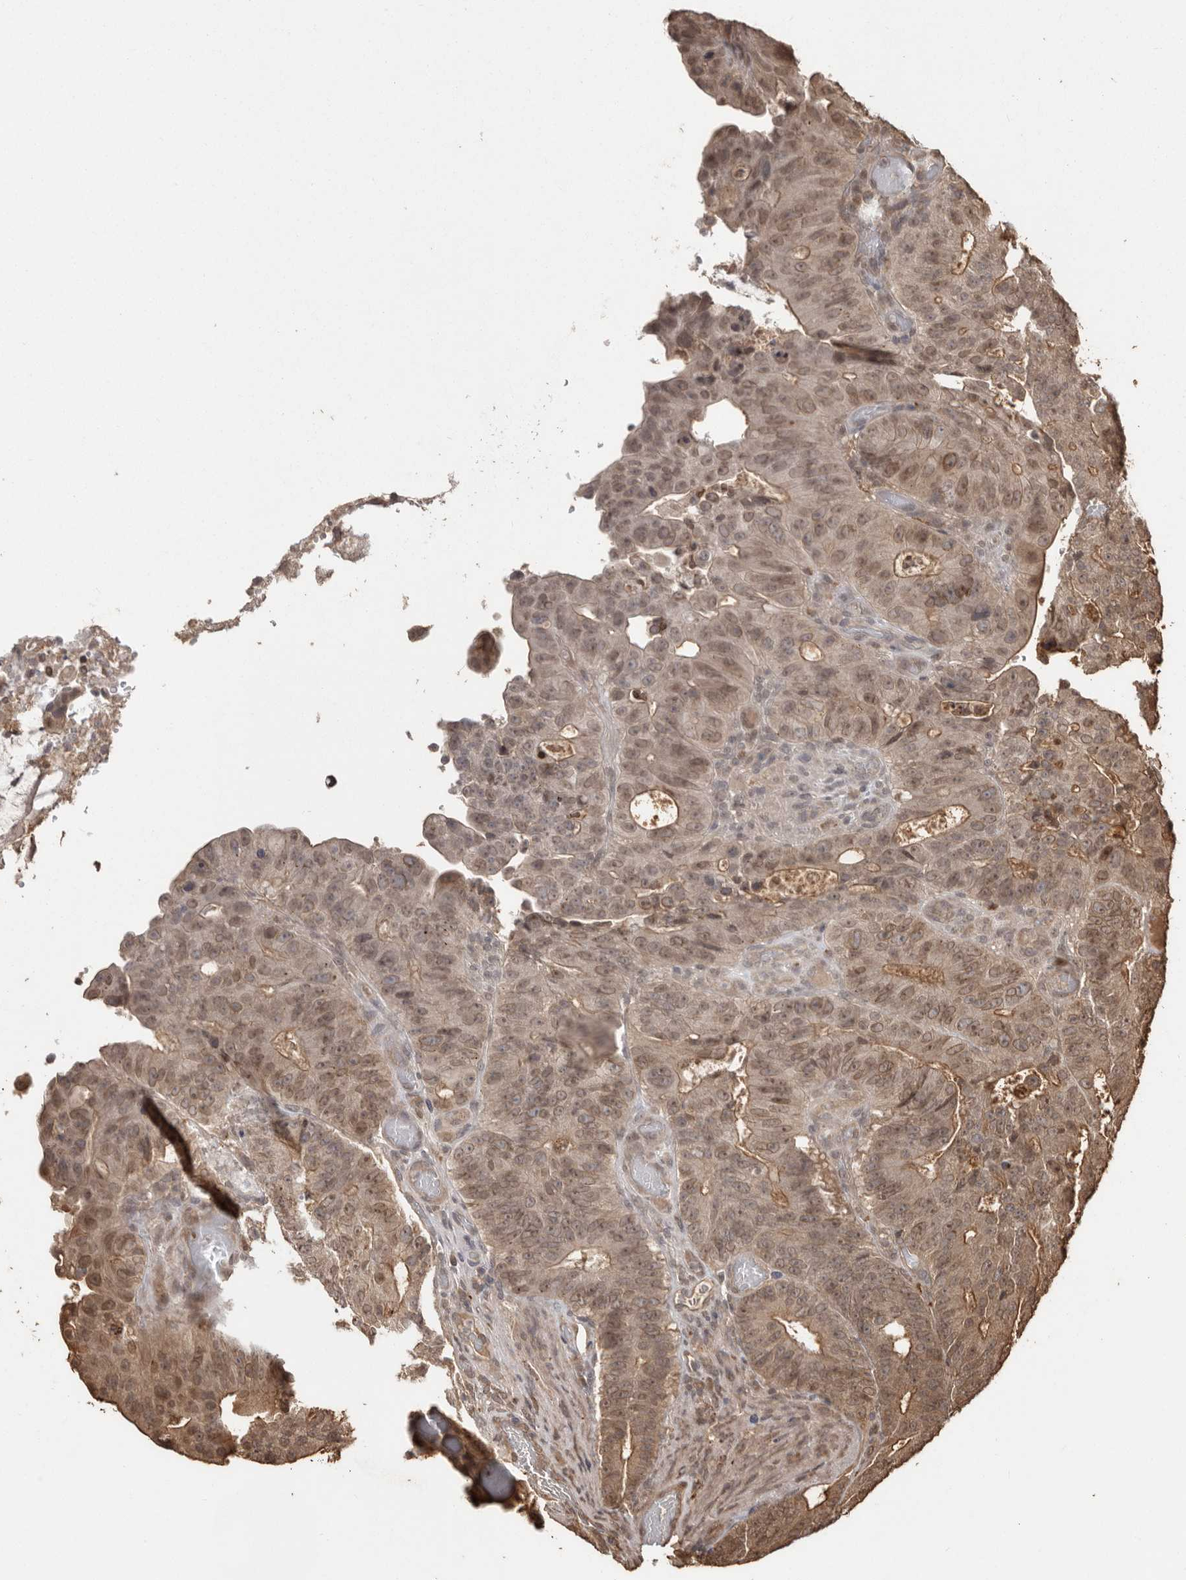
{"staining": {"intensity": "moderate", "quantity": ">75%", "location": "nuclear"}, "tissue": "colorectal cancer", "cell_type": "Tumor cells", "image_type": "cancer", "snomed": [{"axis": "morphology", "description": "Adenocarcinoma, NOS"}, {"axis": "topography", "description": "Colon"}], "caption": "Tumor cells demonstrate medium levels of moderate nuclear positivity in approximately >75% of cells in colorectal adenocarcinoma.", "gene": "NUP43", "patient": {"sex": "male", "age": 87}}